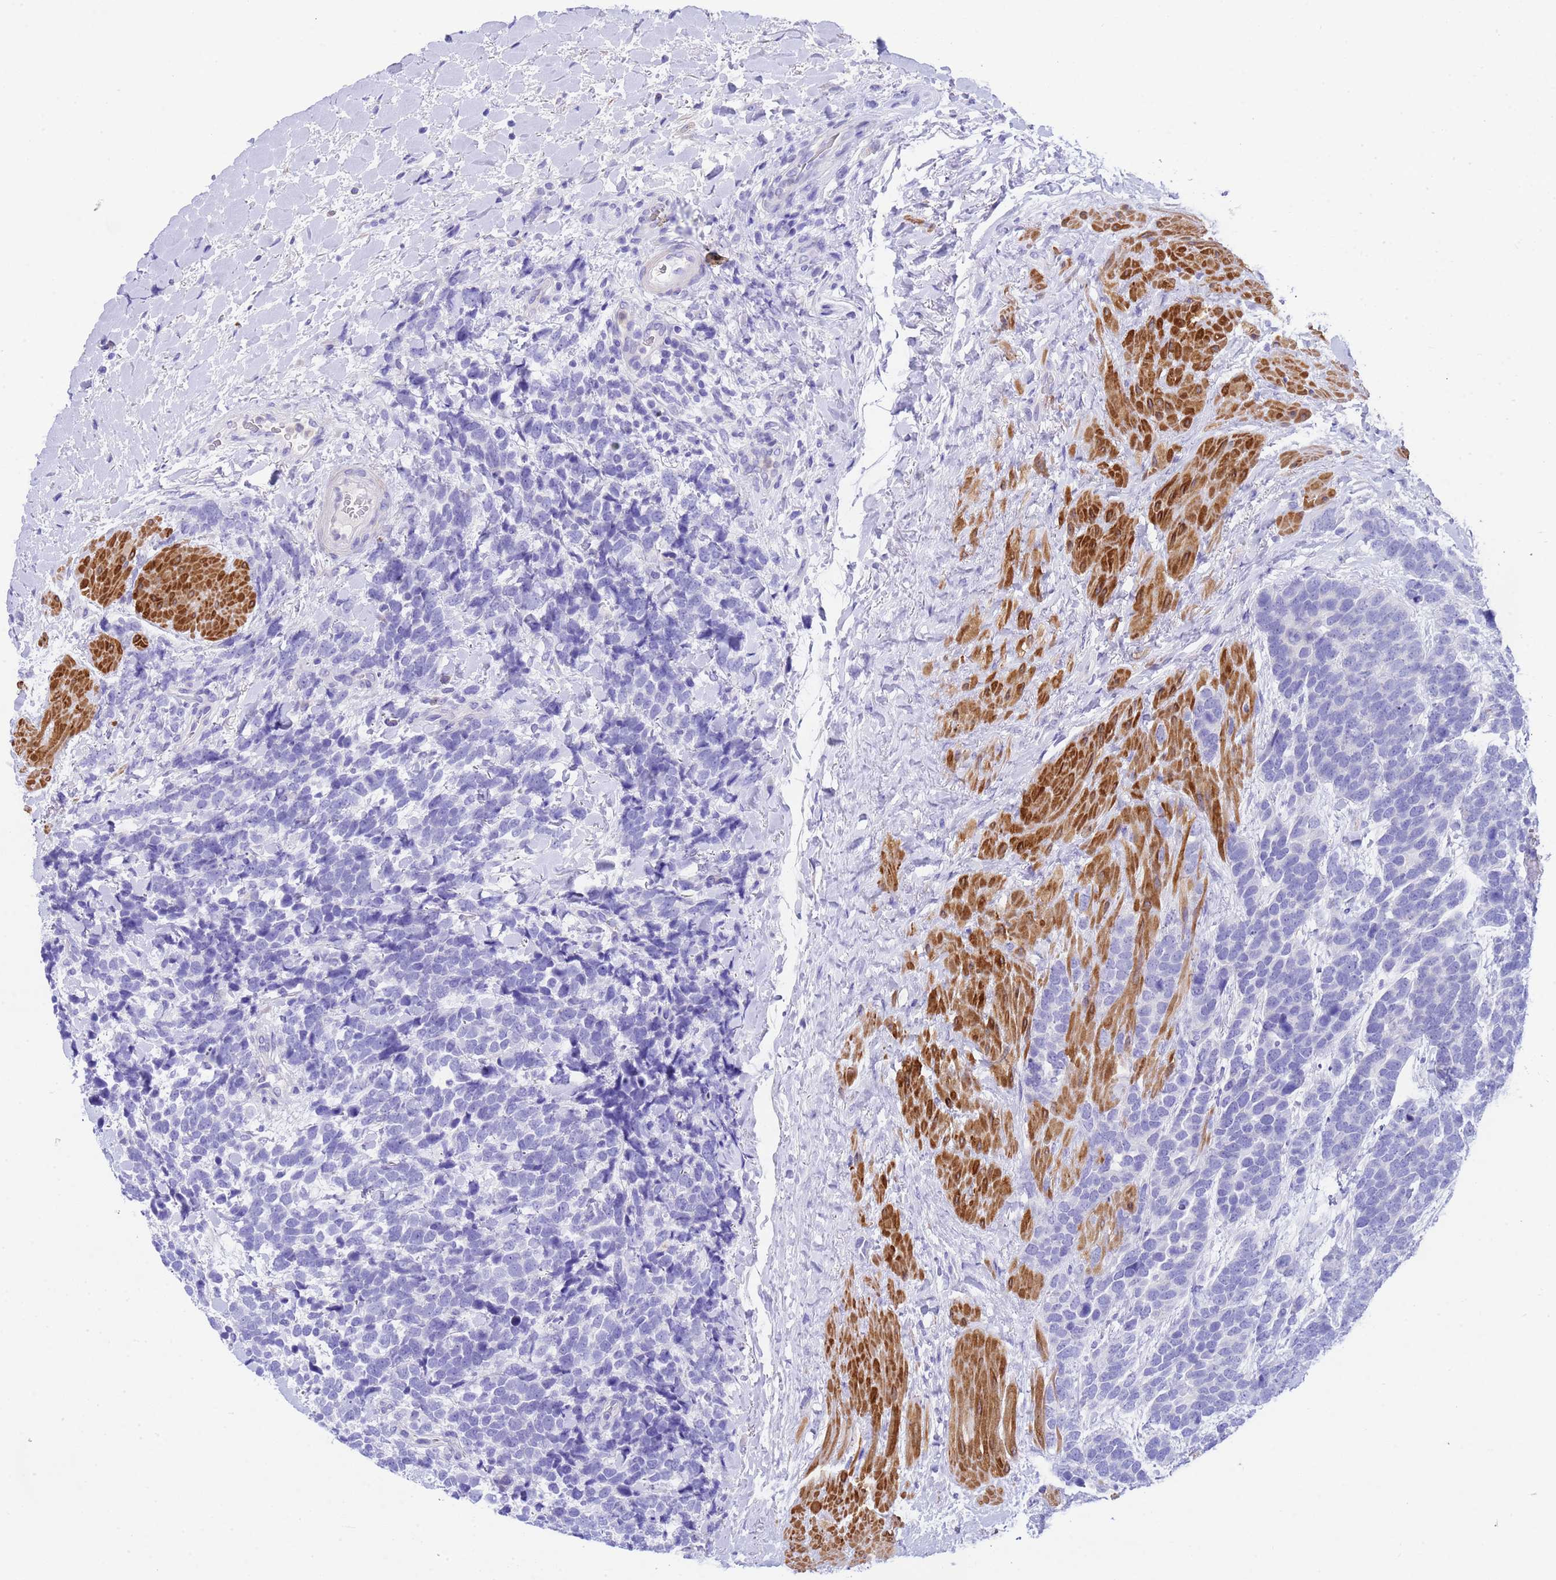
{"staining": {"intensity": "negative", "quantity": "none", "location": "none"}, "tissue": "urothelial cancer", "cell_type": "Tumor cells", "image_type": "cancer", "snomed": [{"axis": "morphology", "description": "Urothelial carcinoma, High grade"}, {"axis": "topography", "description": "Urinary bladder"}], "caption": "Immunohistochemistry (IHC) of human urothelial cancer demonstrates no expression in tumor cells.", "gene": "USP38", "patient": {"sex": "female", "age": 82}}